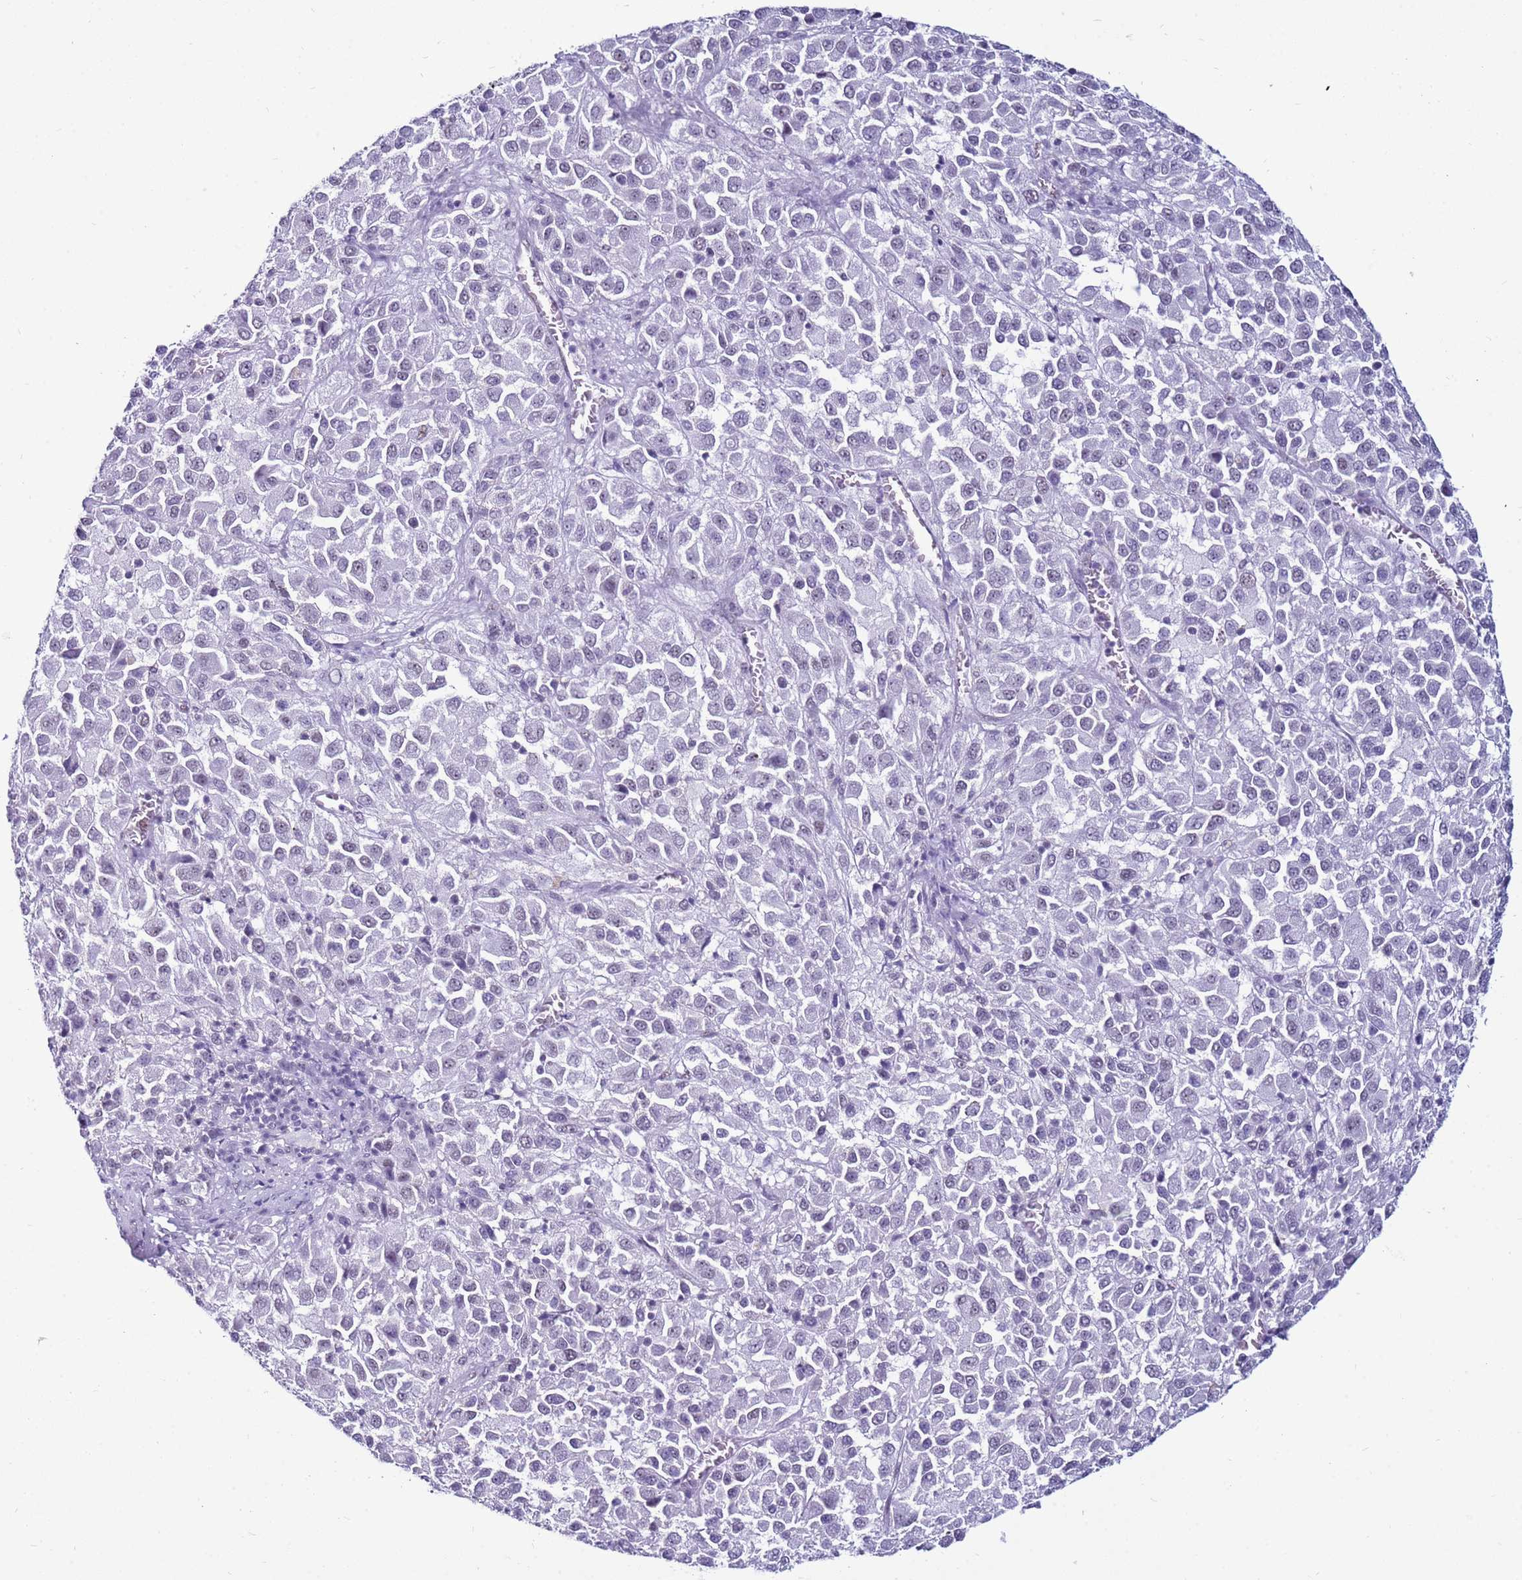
{"staining": {"intensity": "negative", "quantity": "none", "location": "none"}, "tissue": "melanoma", "cell_type": "Tumor cells", "image_type": "cancer", "snomed": [{"axis": "morphology", "description": "Malignant melanoma, Metastatic site"}, {"axis": "topography", "description": "Lung"}], "caption": "Protein analysis of malignant melanoma (metastatic site) demonstrates no significant staining in tumor cells. Brightfield microscopy of IHC stained with DAB (brown) and hematoxylin (blue), captured at high magnification.", "gene": "DHX15", "patient": {"sex": "male", "age": 64}}